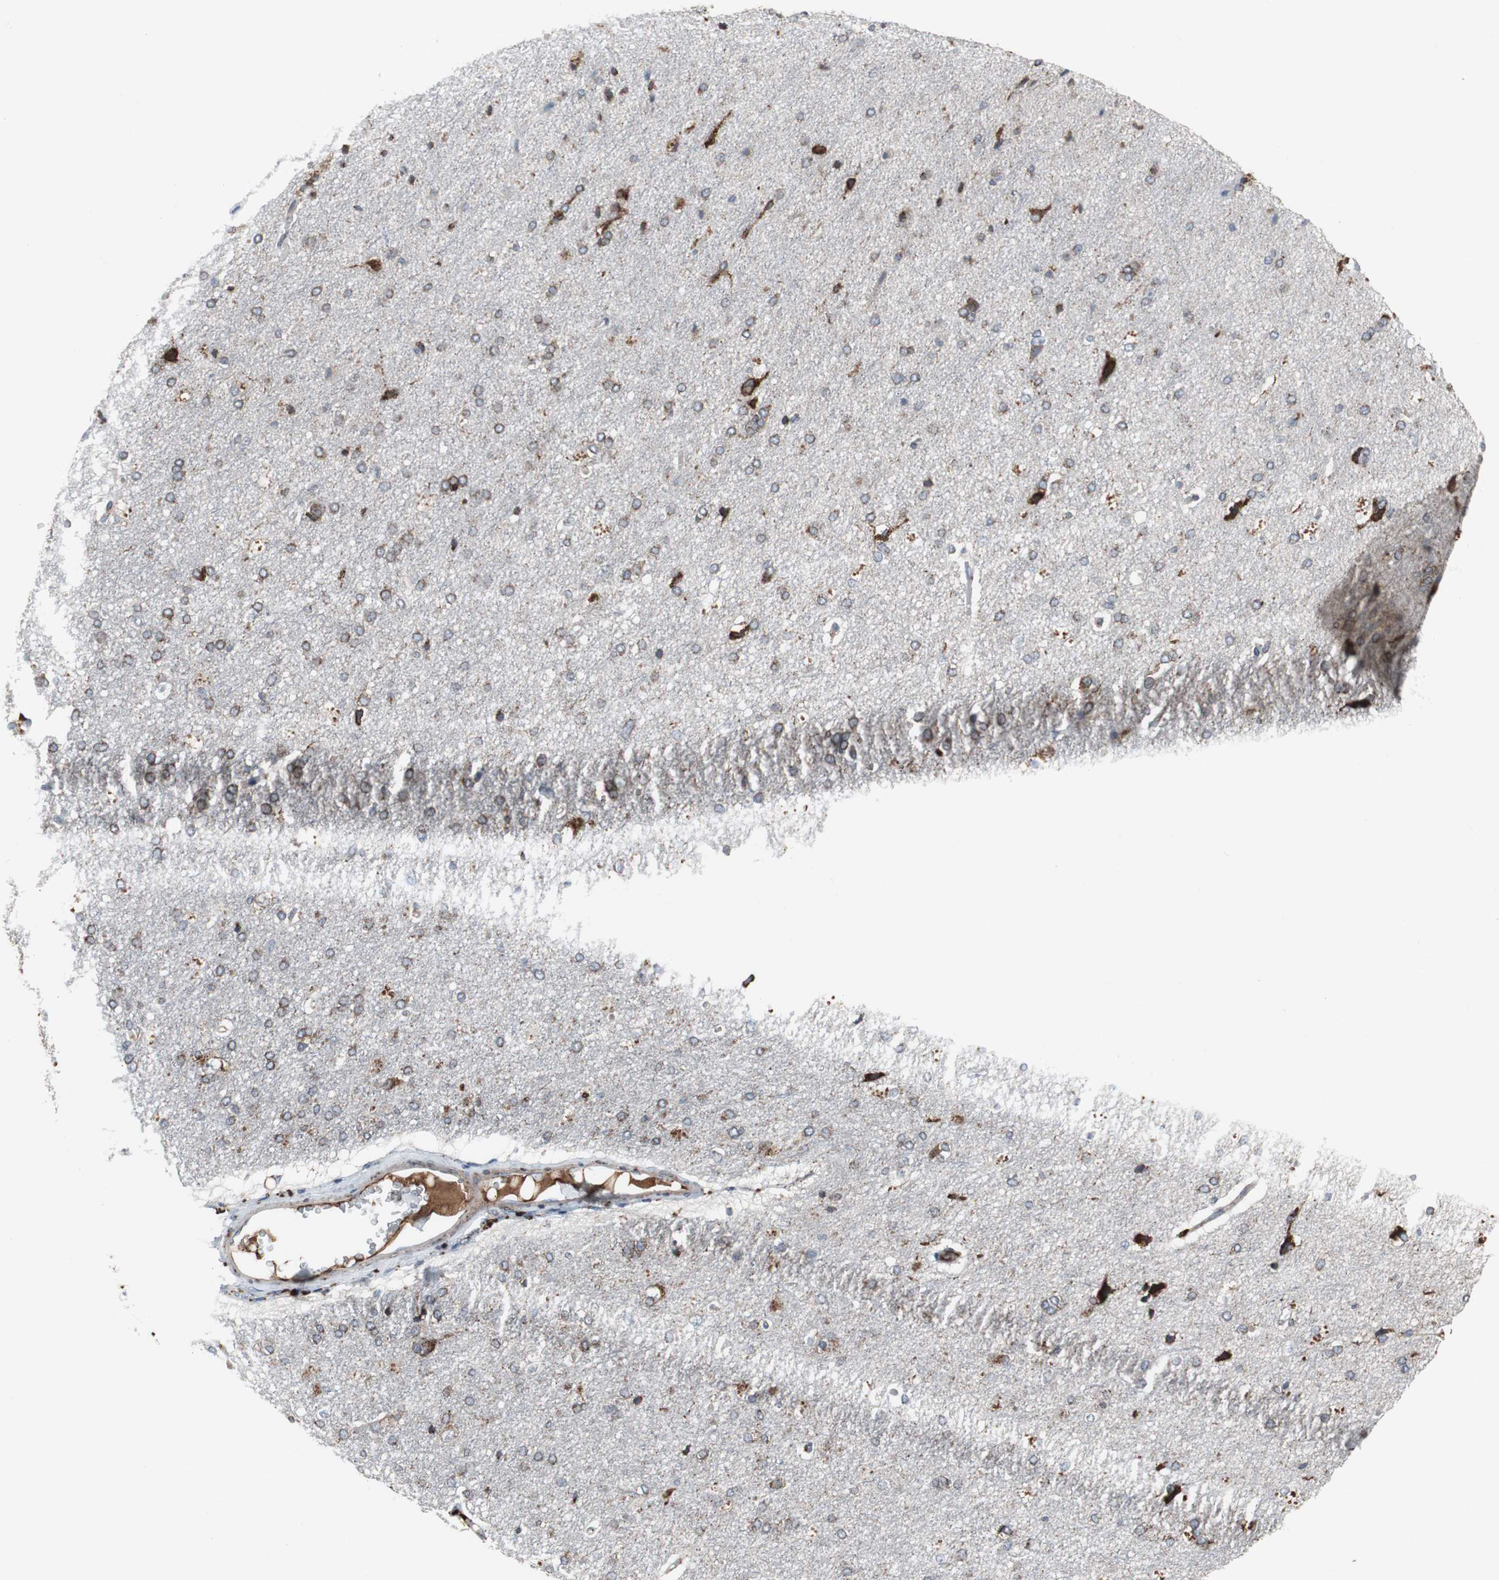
{"staining": {"intensity": "moderate", "quantity": "<25%", "location": "cytoplasmic/membranous"}, "tissue": "cerebral cortex", "cell_type": "Endothelial cells", "image_type": "normal", "snomed": [{"axis": "morphology", "description": "Normal tissue, NOS"}, {"axis": "topography", "description": "Cerebral cortex"}], "caption": "A photomicrograph of cerebral cortex stained for a protein displays moderate cytoplasmic/membranous brown staining in endothelial cells.", "gene": "SORT1", "patient": {"sex": "male", "age": 62}}